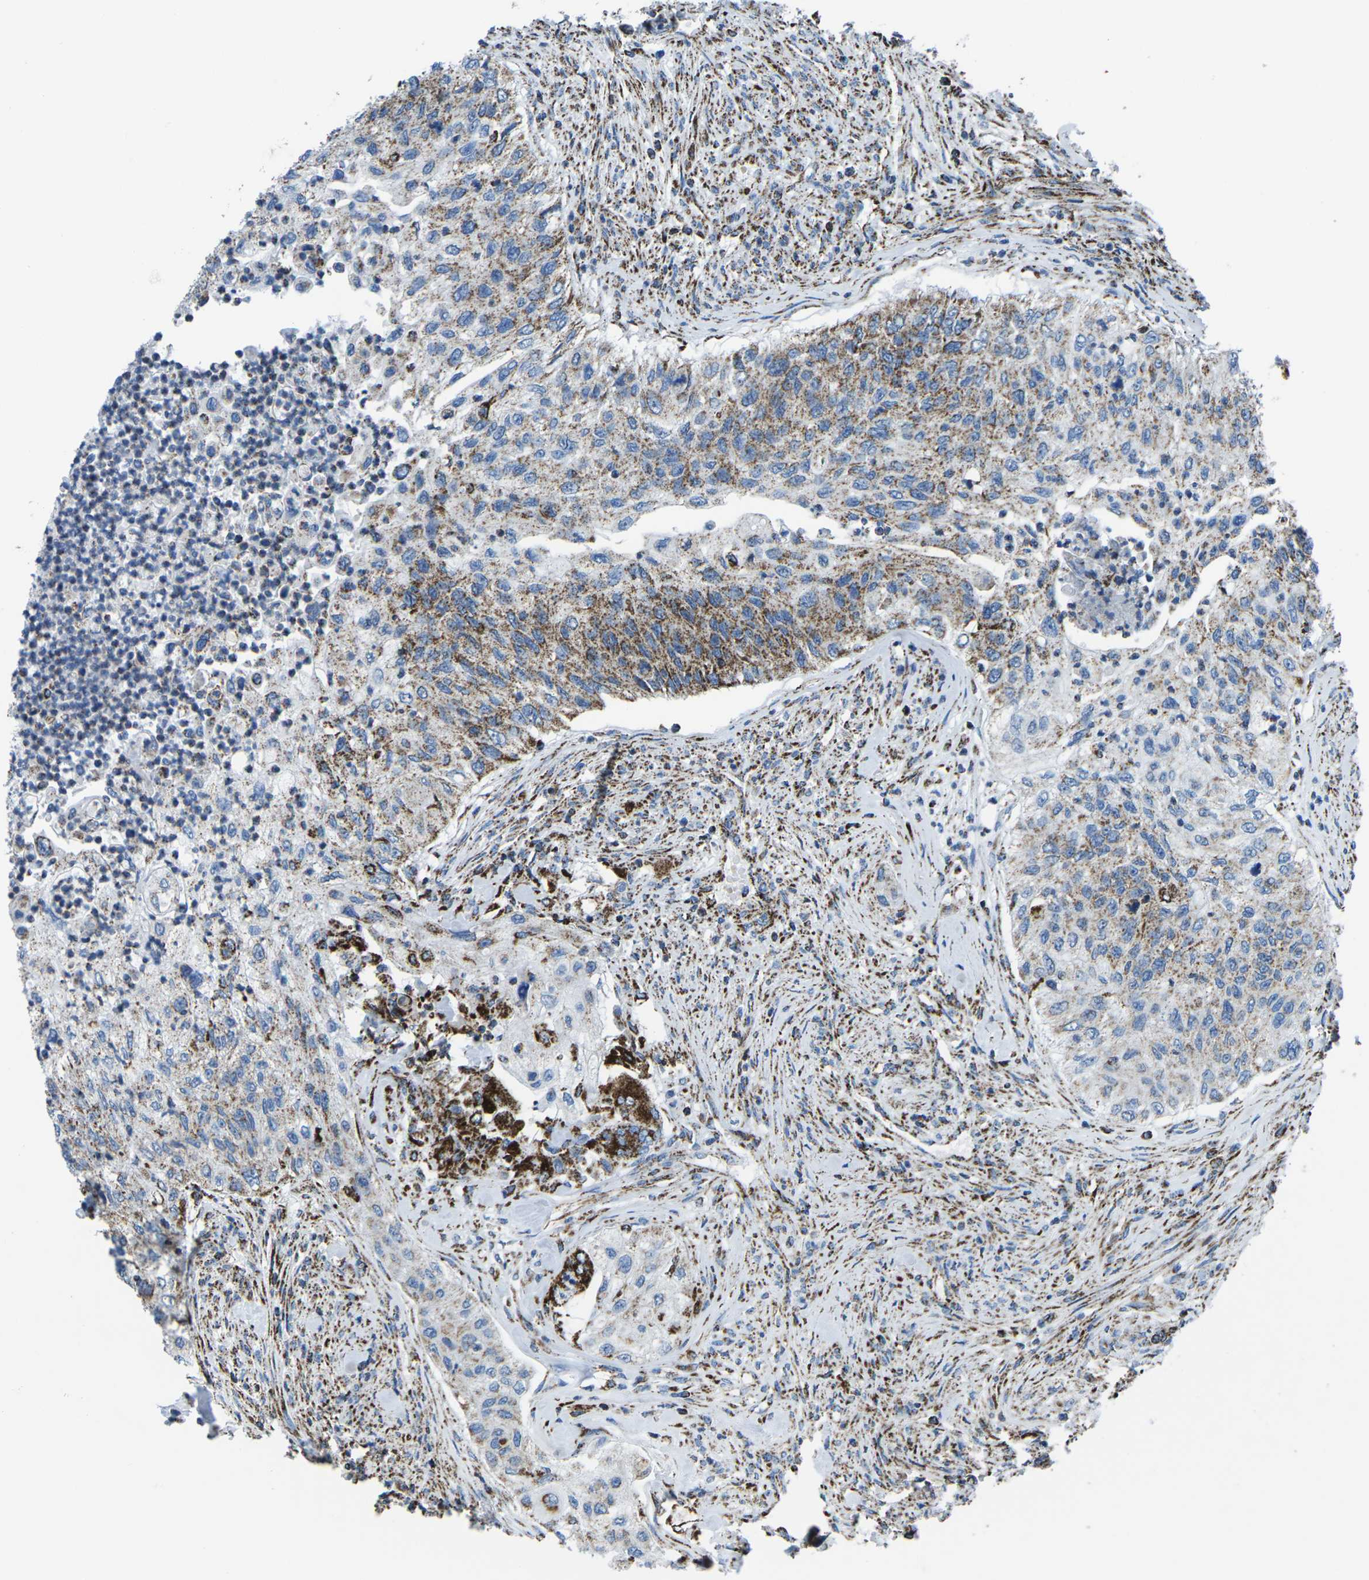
{"staining": {"intensity": "moderate", "quantity": "25%-75%", "location": "cytoplasmic/membranous"}, "tissue": "urothelial cancer", "cell_type": "Tumor cells", "image_type": "cancer", "snomed": [{"axis": "morphology", "description": "Urothelial carcinoma, High grade"}, {"axis": "topography", "description": "Urinary bladder"}], "caption": "IHC of human urothelial cancer shows medium levels of moderate cytoplasmic/membranous expression in approximately 25%-75% of tumor cells. (DAB IHC, brown staining for protein, blue staining for nuclei).", "gene": "MT-CO2", "patient": {"sex": "female", "age": 60}}